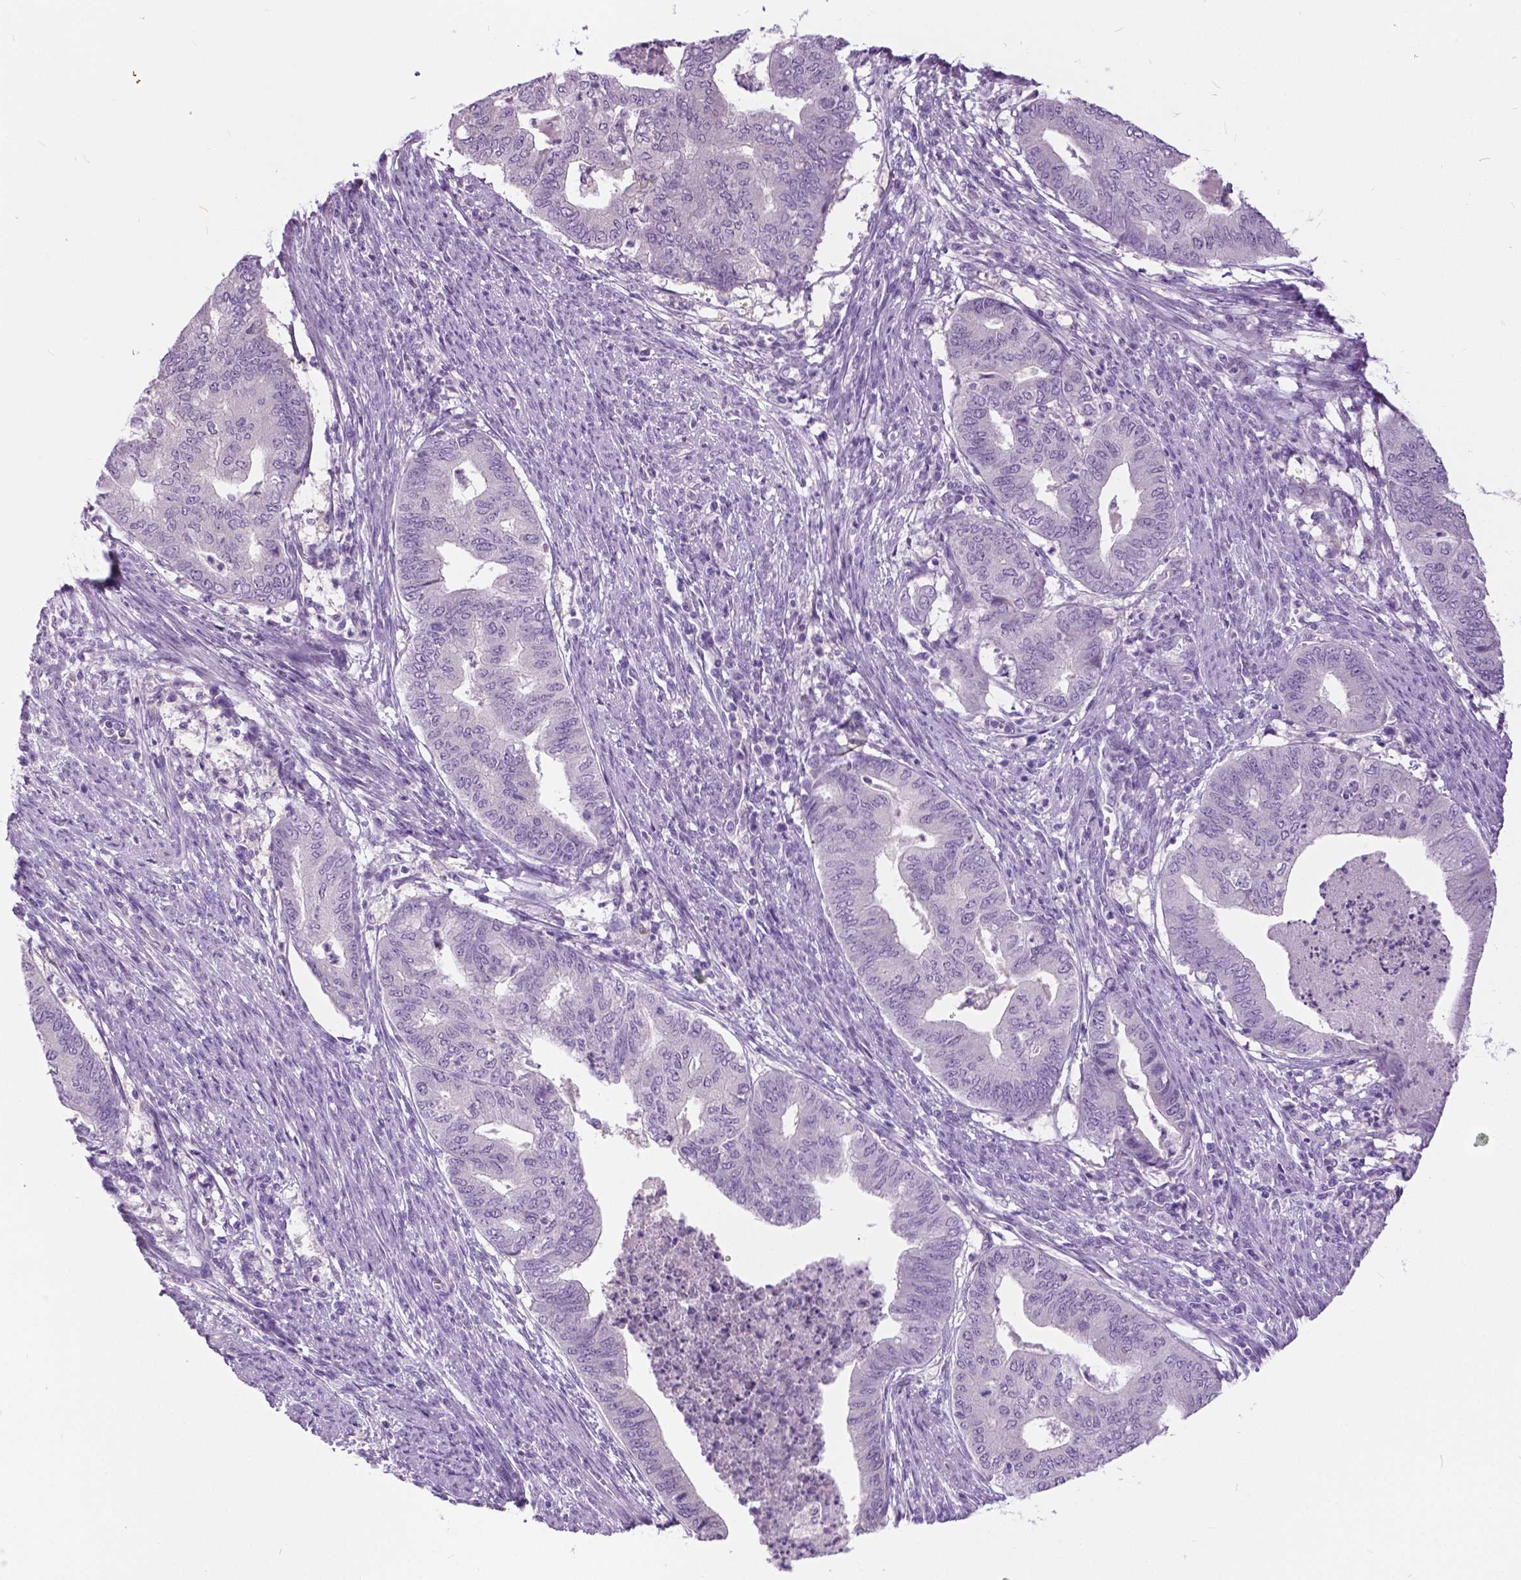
{"staining": {"intensity": "negative", "quantity": "none", "location": "none"}, "tissue": "endometrial cancer", "cell_type": "Tumor cells", "image_type": "cancer", "snomed": [{"axis": "morphology", "description": "Adenocarcinoma, NOS"}, {"axis": "topography", "description": "Endometrium"}], "caption": "Endometrial adenocarcinoma stained for a protein using immunohistochemistry (IHC) reveals no positivity tumor cells.", "gene": "TP53TG5", "patient": {"sex": "female", "age": 79}}